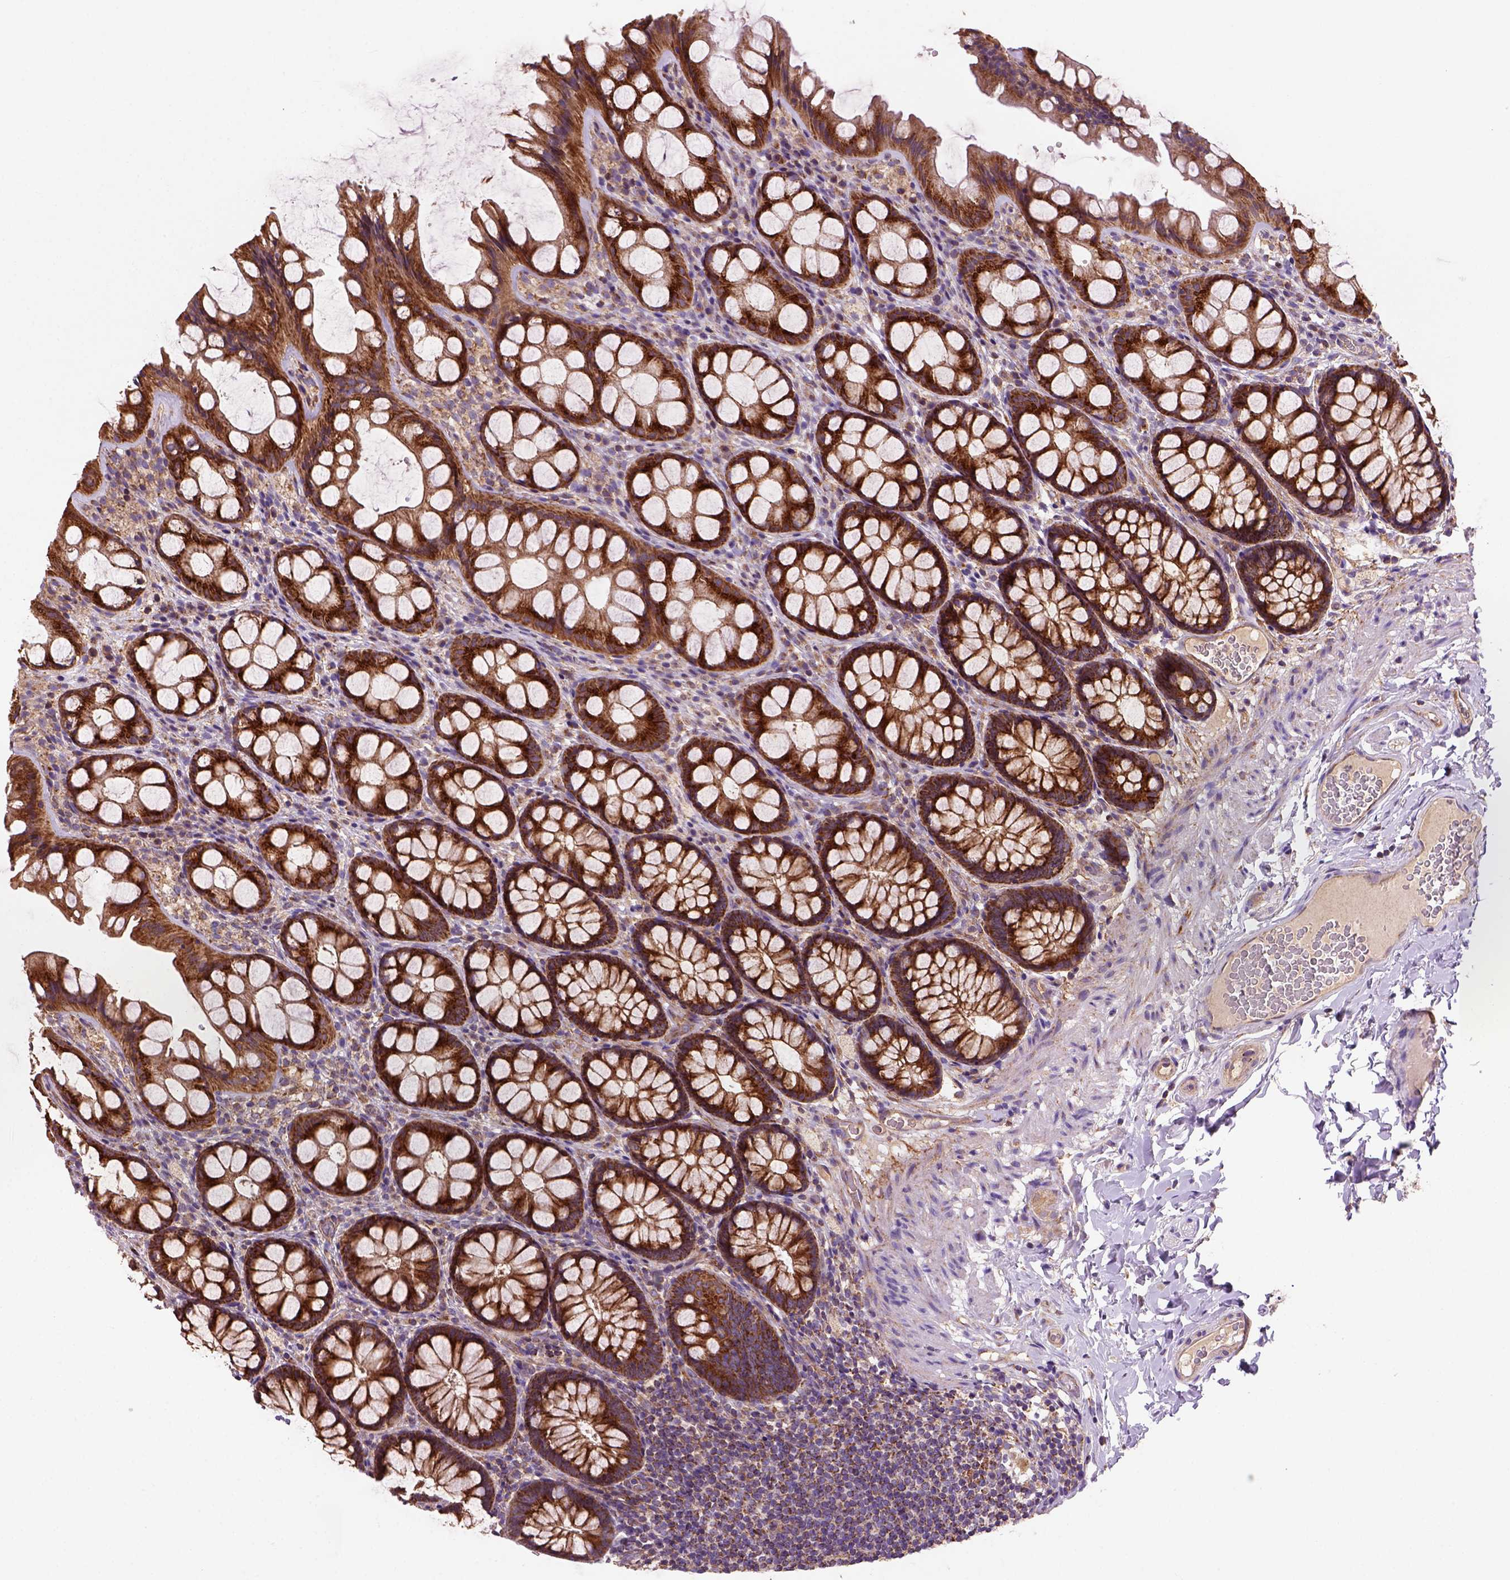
{"staining": {"intensity": "moderate", "quantity": "25%-75%", "location": "cytoplasmic/membranous"}, "tissue": "colon", "cell_type": "Endothelial cells", "image_type": "normal", "snomed": [{"axis": "morphology", "description": "Normal tissue, NOS"}, {"axis": "topography", "description": "Colon"}], "caption": "Normal colon demonstrates moderate cytoplasmic/membranous staining in approximately 25%-75% of endothelial cells (Brightfield microscopy of DAB IHC at high magnification)..", "gene": "WARS2", "patient": {"sex": "male", "age": 47}}